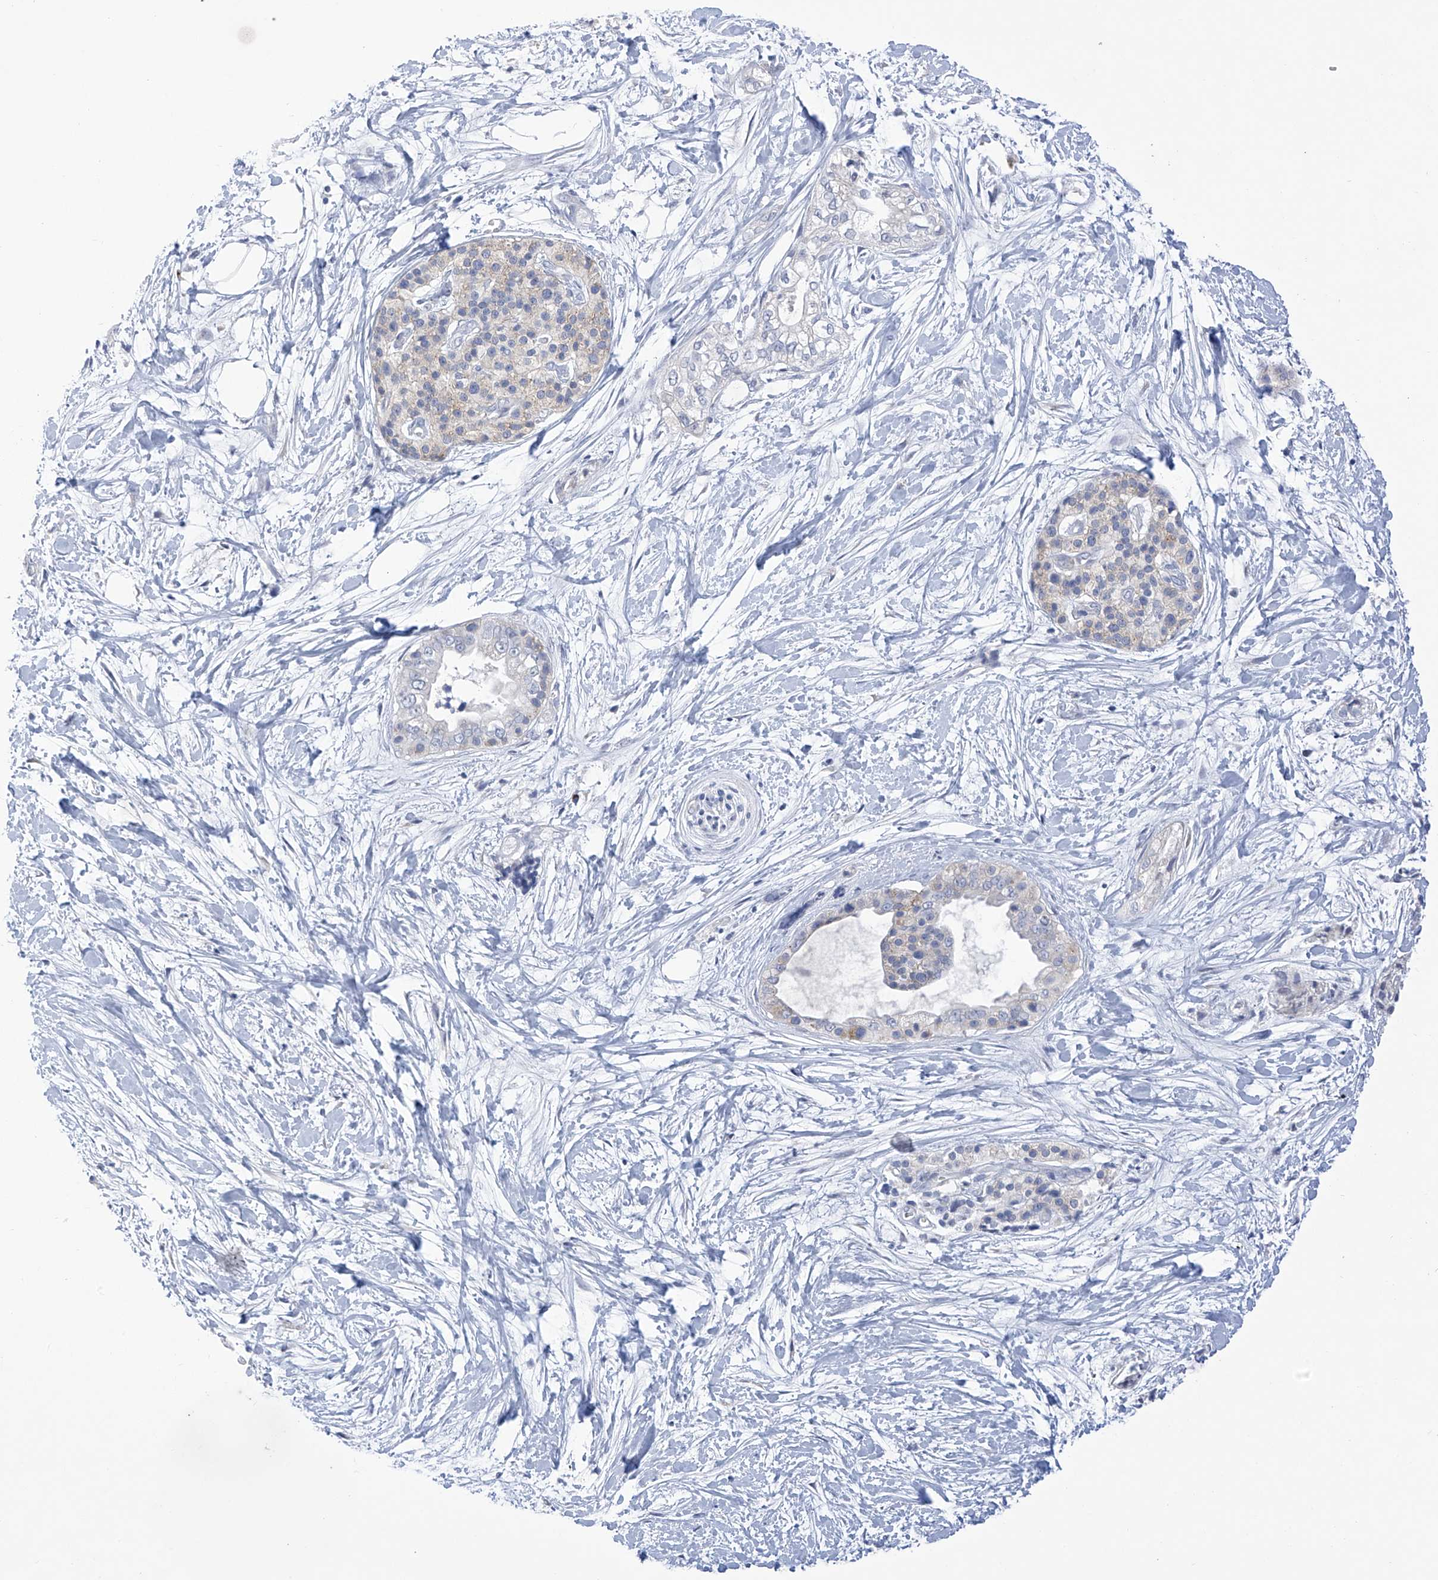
{"staining": {"intensity": "negative", "quantity": "none", "location": "none"}, "tissue": "pancreatic cancer", "cell_type": "Tumor cells", "image_type": "cancer", "snomed": [{"axis": "morphology", "description": "Adenocarcinoma, NOS"}, {"axis": "topography", "description": "Pancreas"}], "caption": "This is a image of immunohistochemistry (IHC) staining of adenocarcinoma (pancreatic), which shows no staining in tumor cells.", "gene": "SLCO4A1", "patient": {"sex": "male", "age": 68}}